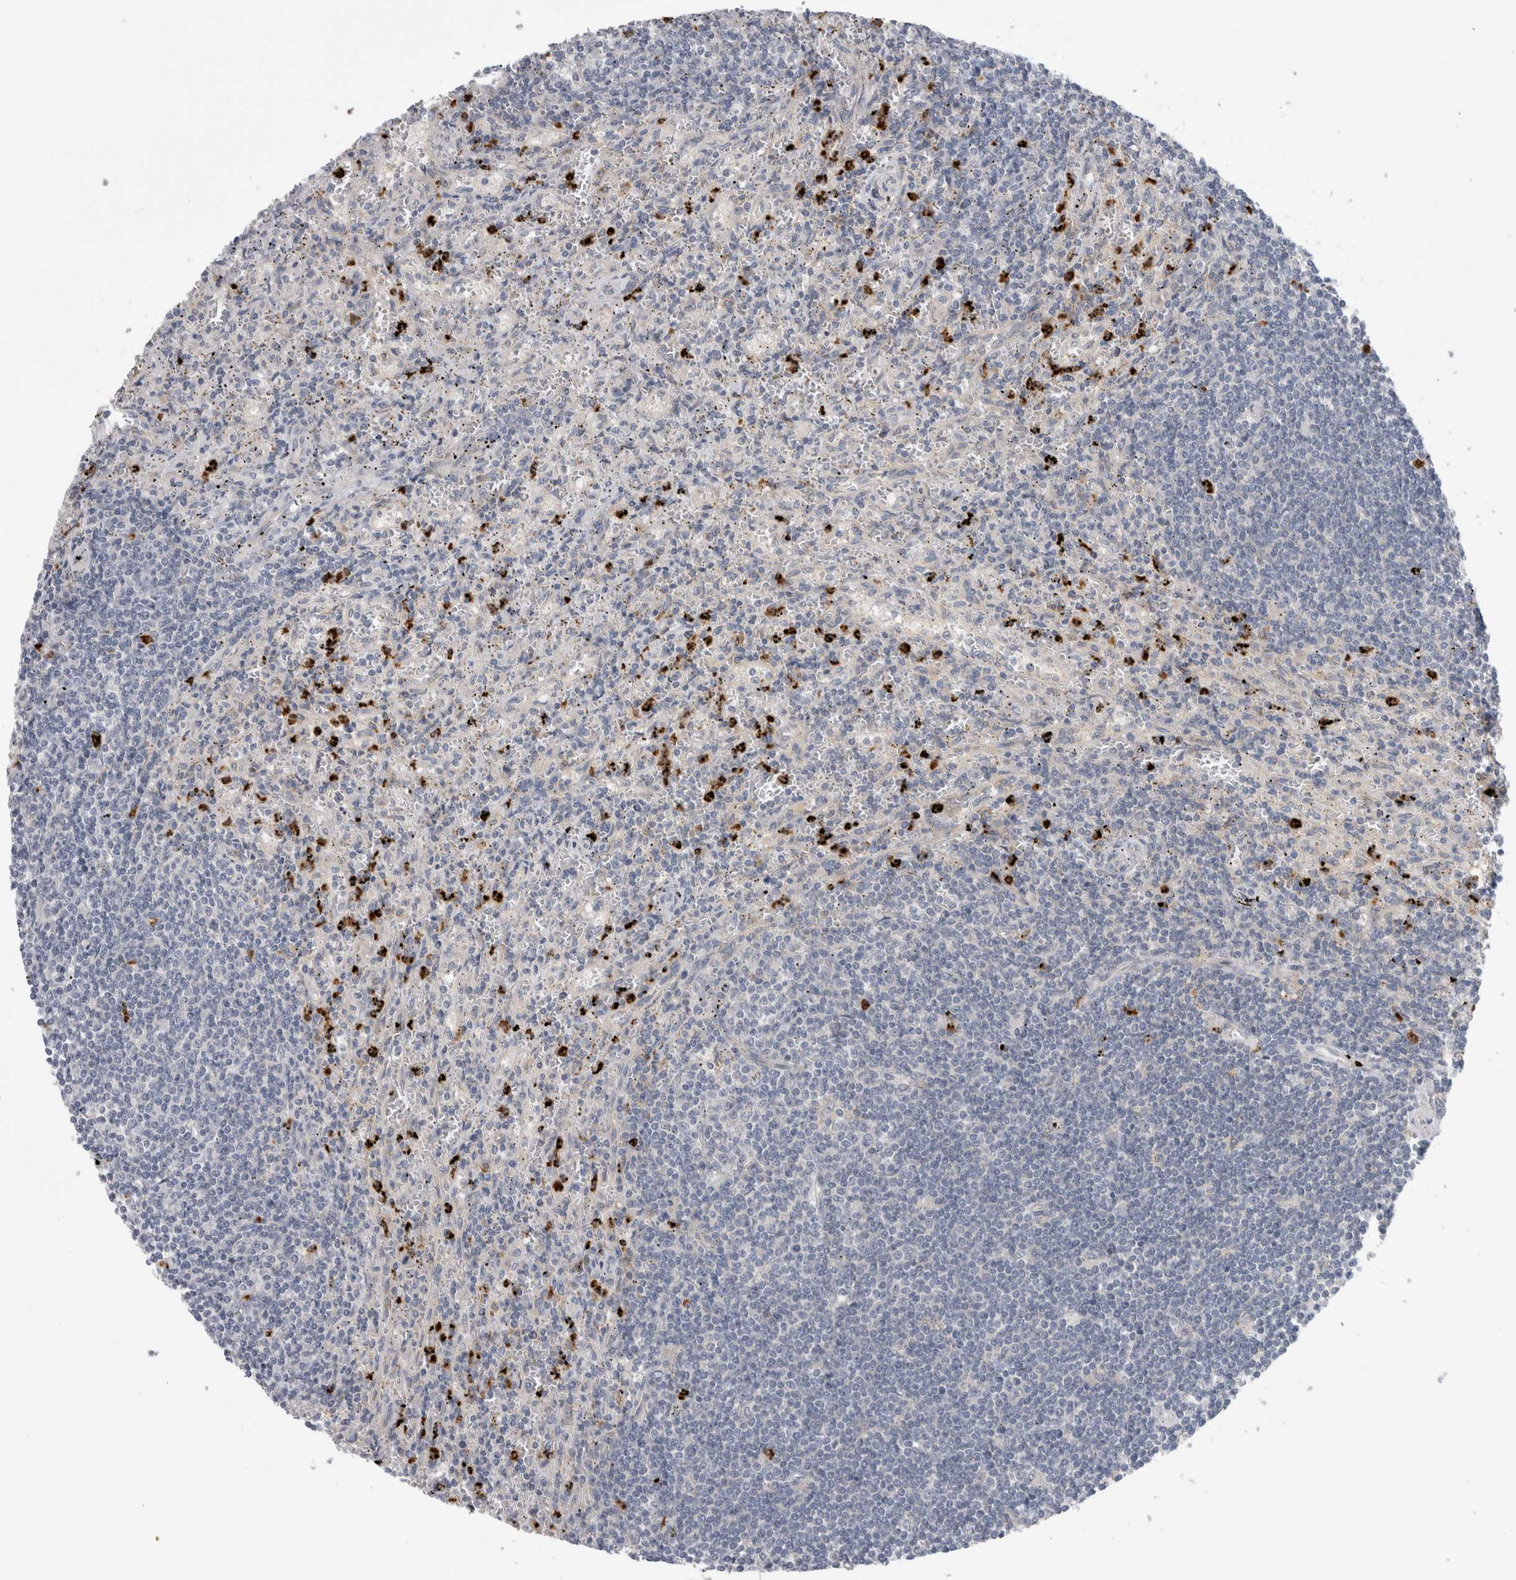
{"staining": {"intensity": "negative", "quantity": "none", "location": "none"}, "tissue": "lymphoma", "cell_type": "Tumor cells", "image_type": "cancer", "snomed": [{"axis": "morphology", "description": "Malignant lymphoma, non-Hodgkin's type, Low grade"}, {"axis": "topography", "description": "Spleen"}], "caption": "Immunohistochemistry (IHC) of human malignant lymphoma, non-Hodgkin's type (low-grade) displays no positivity in tumor cells. (Brightfield microscopy of DAB immunohistochemistry (IHC) at high magnification).", "gene": "TBCE", "patient": {"sex": "male", "age": 76}}